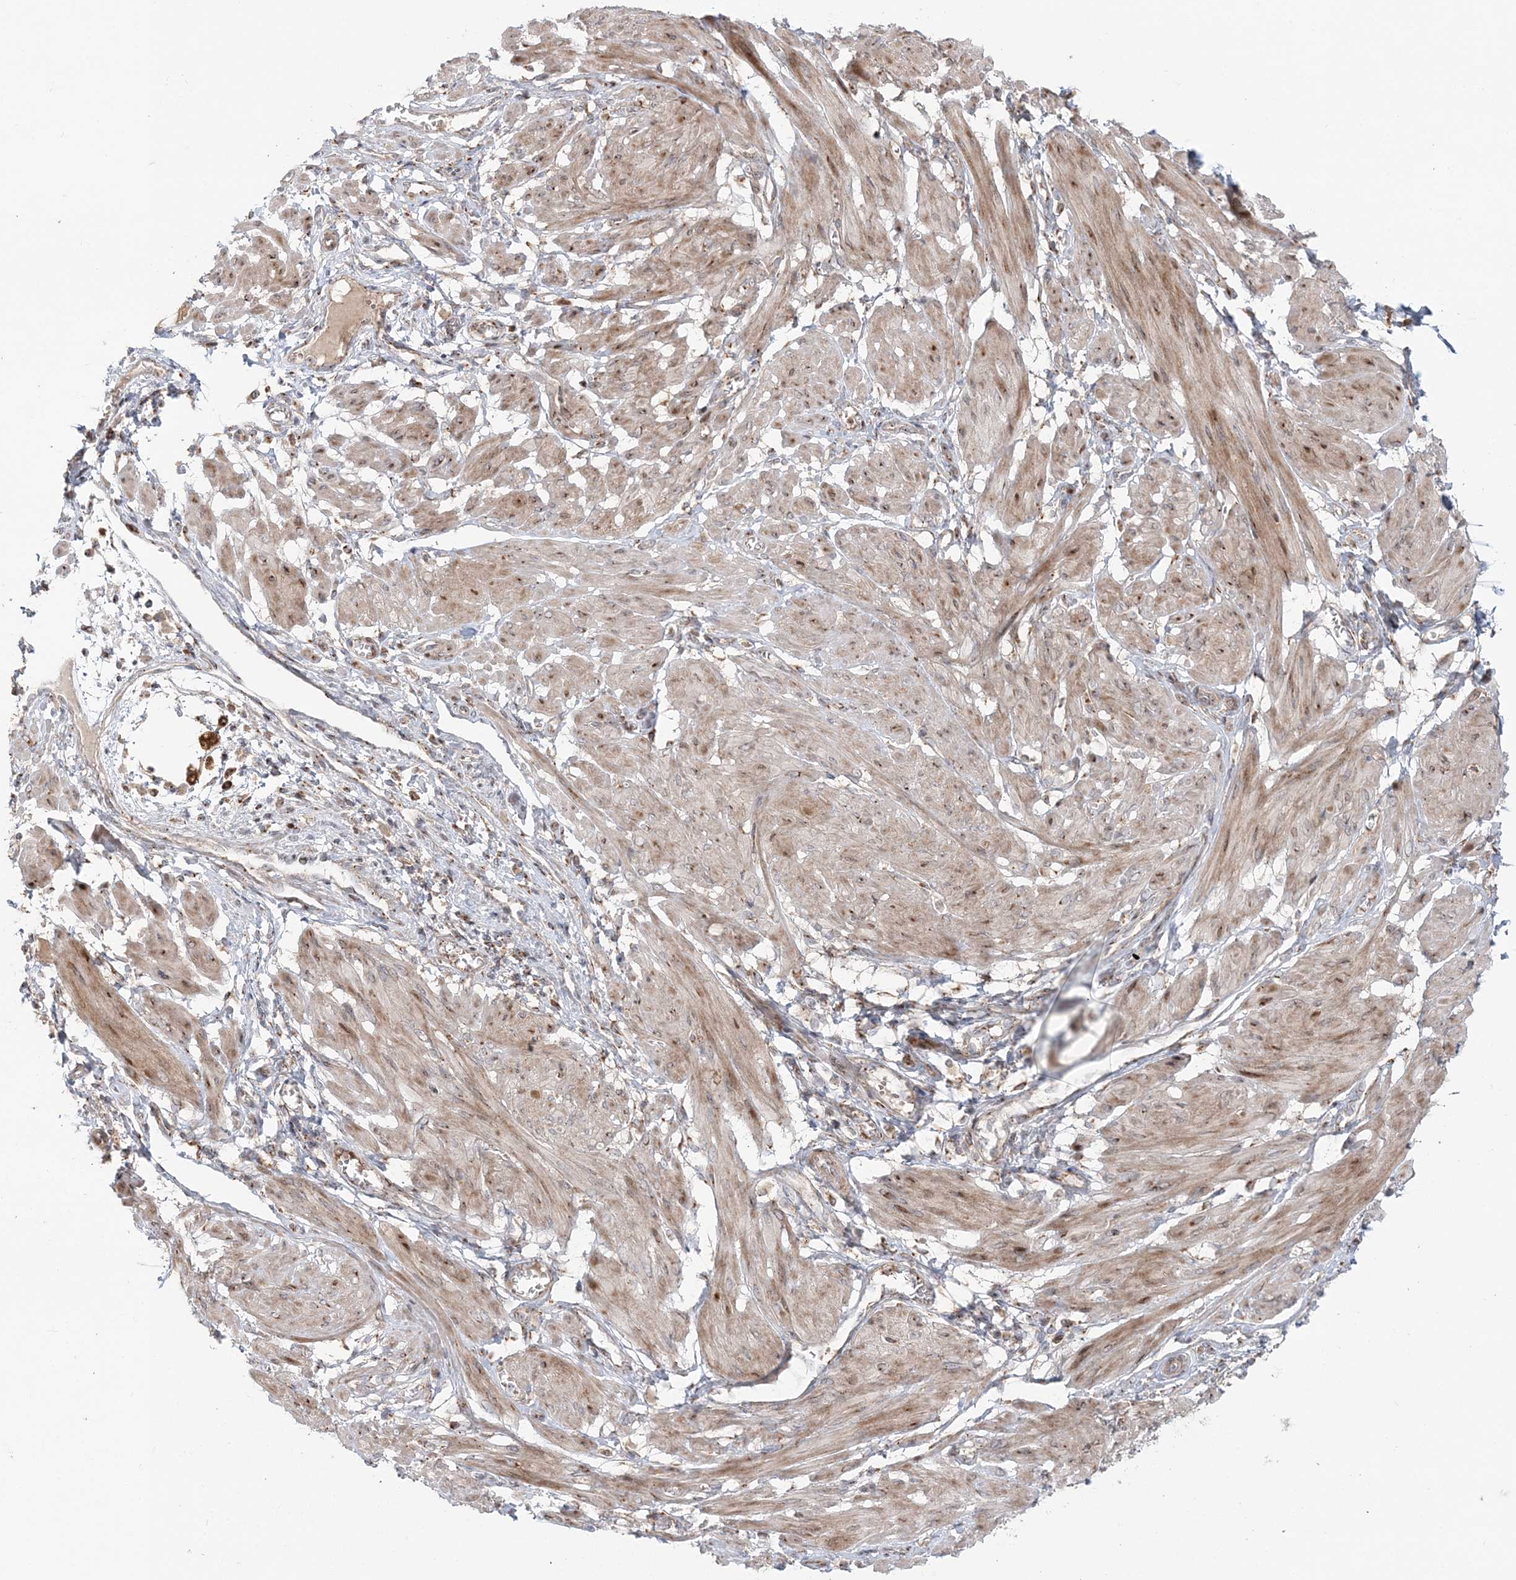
{"staining": {"intensity": "weak", "quantity": ">75%", "location": "cytoplasmic/membranous"}, "tissue": "smooth muscle", "cell_type": "Smooth muscle cells", "image_type": "normal", "snomed": [{"axis": "morphology", "description": "Normal tissue, NOS"}, {"axis": "topography", "description": "Smooth muscle"}], "caption": "Immunohistochemistry (IHC) (DAB) staining of benign human smooth muscle displays weak cytoplasmic/membranous protein positivity in approximately >75% of smooth muscle cells.", "gene": "ABCC3", "patient": {"sex": "female", "age": 39}}